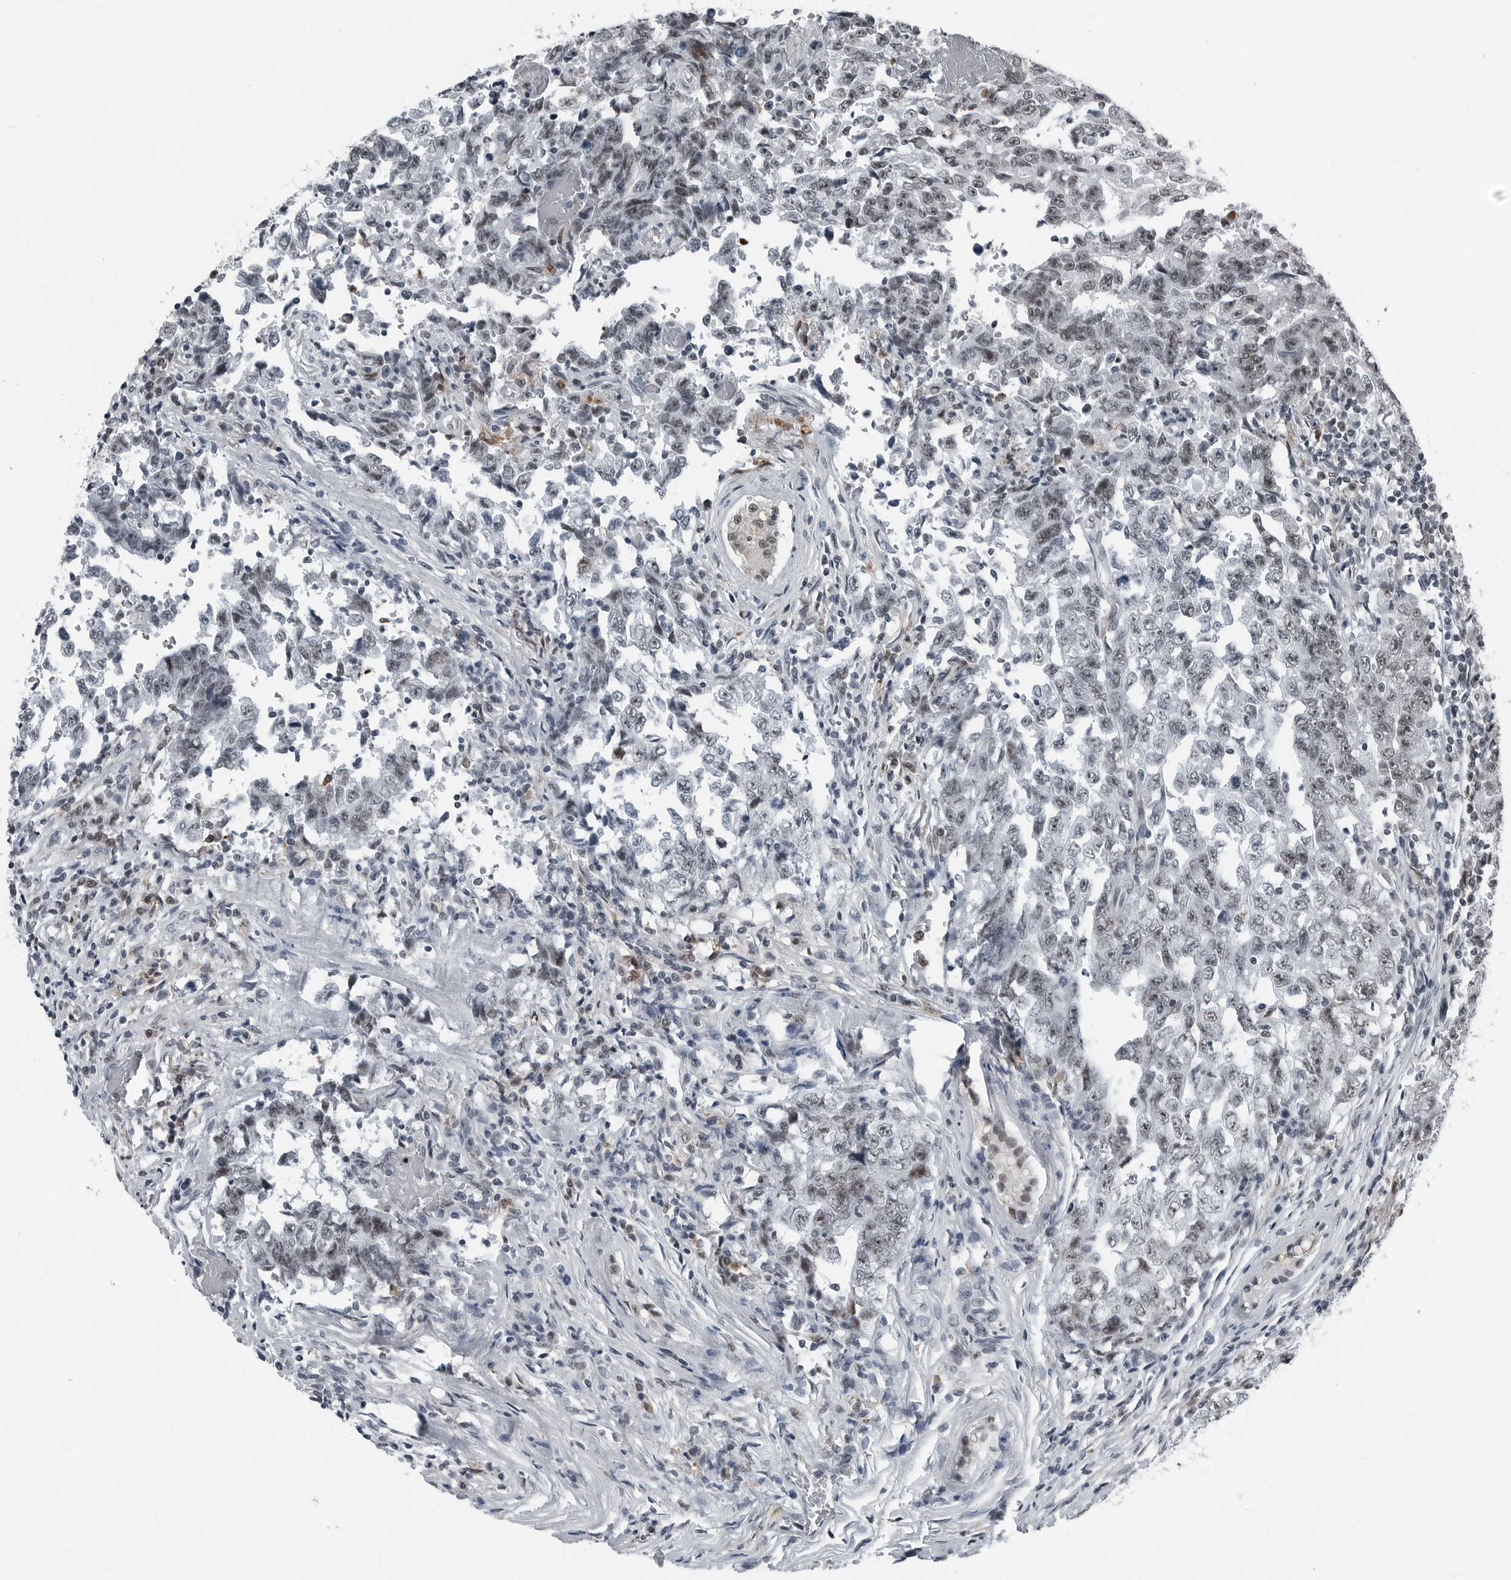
{"staining": {"intensity": "moderate", "quantity": "25%-75%", "location": "nuclear"}, "tissue": "testis cancer", "cell_type": "Tumor cells", "image_type": "cancer", "snomed": [{"axis": "morphology", "description": "Carcinoma, Embryonal, NOS"}, {"axis": "topography", "description": "Testis"}], "caption": "Tumor cells demonstrate moderate nuclear positivity in about 25%-75% of cells in testis cancer.", "gene": "AKR1A1", "patient": {"sex": "male", "age": 26}}